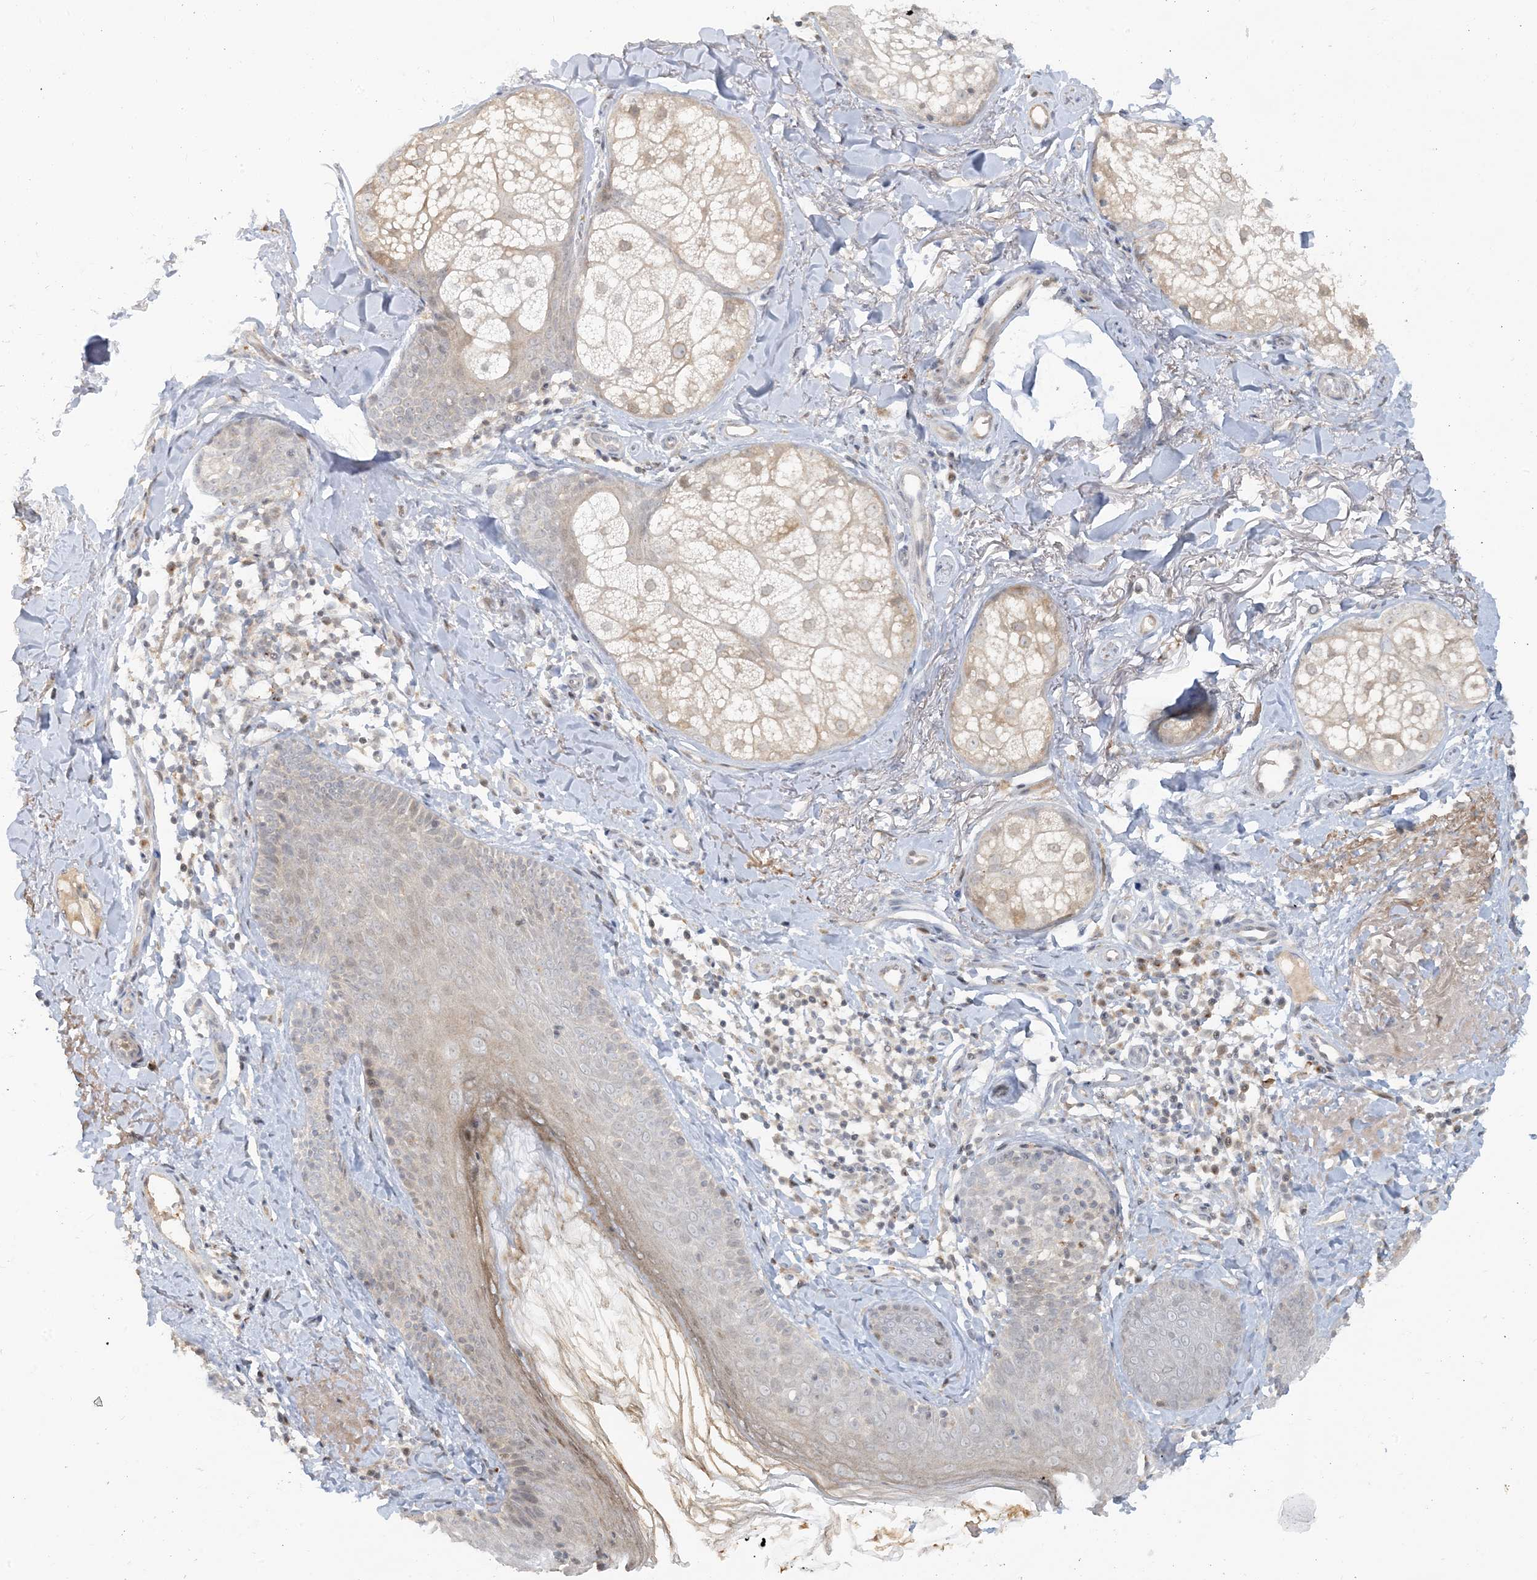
{"staining": {"intensity": "weak", "quantity": "25%-75%", "location": "cytoplasmic/membranous"}, "tissue": "skin", "cell_type": "Fibroblasts", "image_type": "normal", "snomed": [{"axis": "morphology", "description": "Normal tissue, NOS"}, {"axis": "topography", "description": "Skin"}], "caption": "Benign skin reveals weak cytoplasmic/membranous expression in approximately 25%-75% of fibroblasts (Stains: DAB (3,3'-diaminobenzidine) in brown, nuclei in blue, Microscopy: brightfield microscopy at high magnification)..", "gene": "PRRT3", "patient": {"sex": "male", "age": 57}}